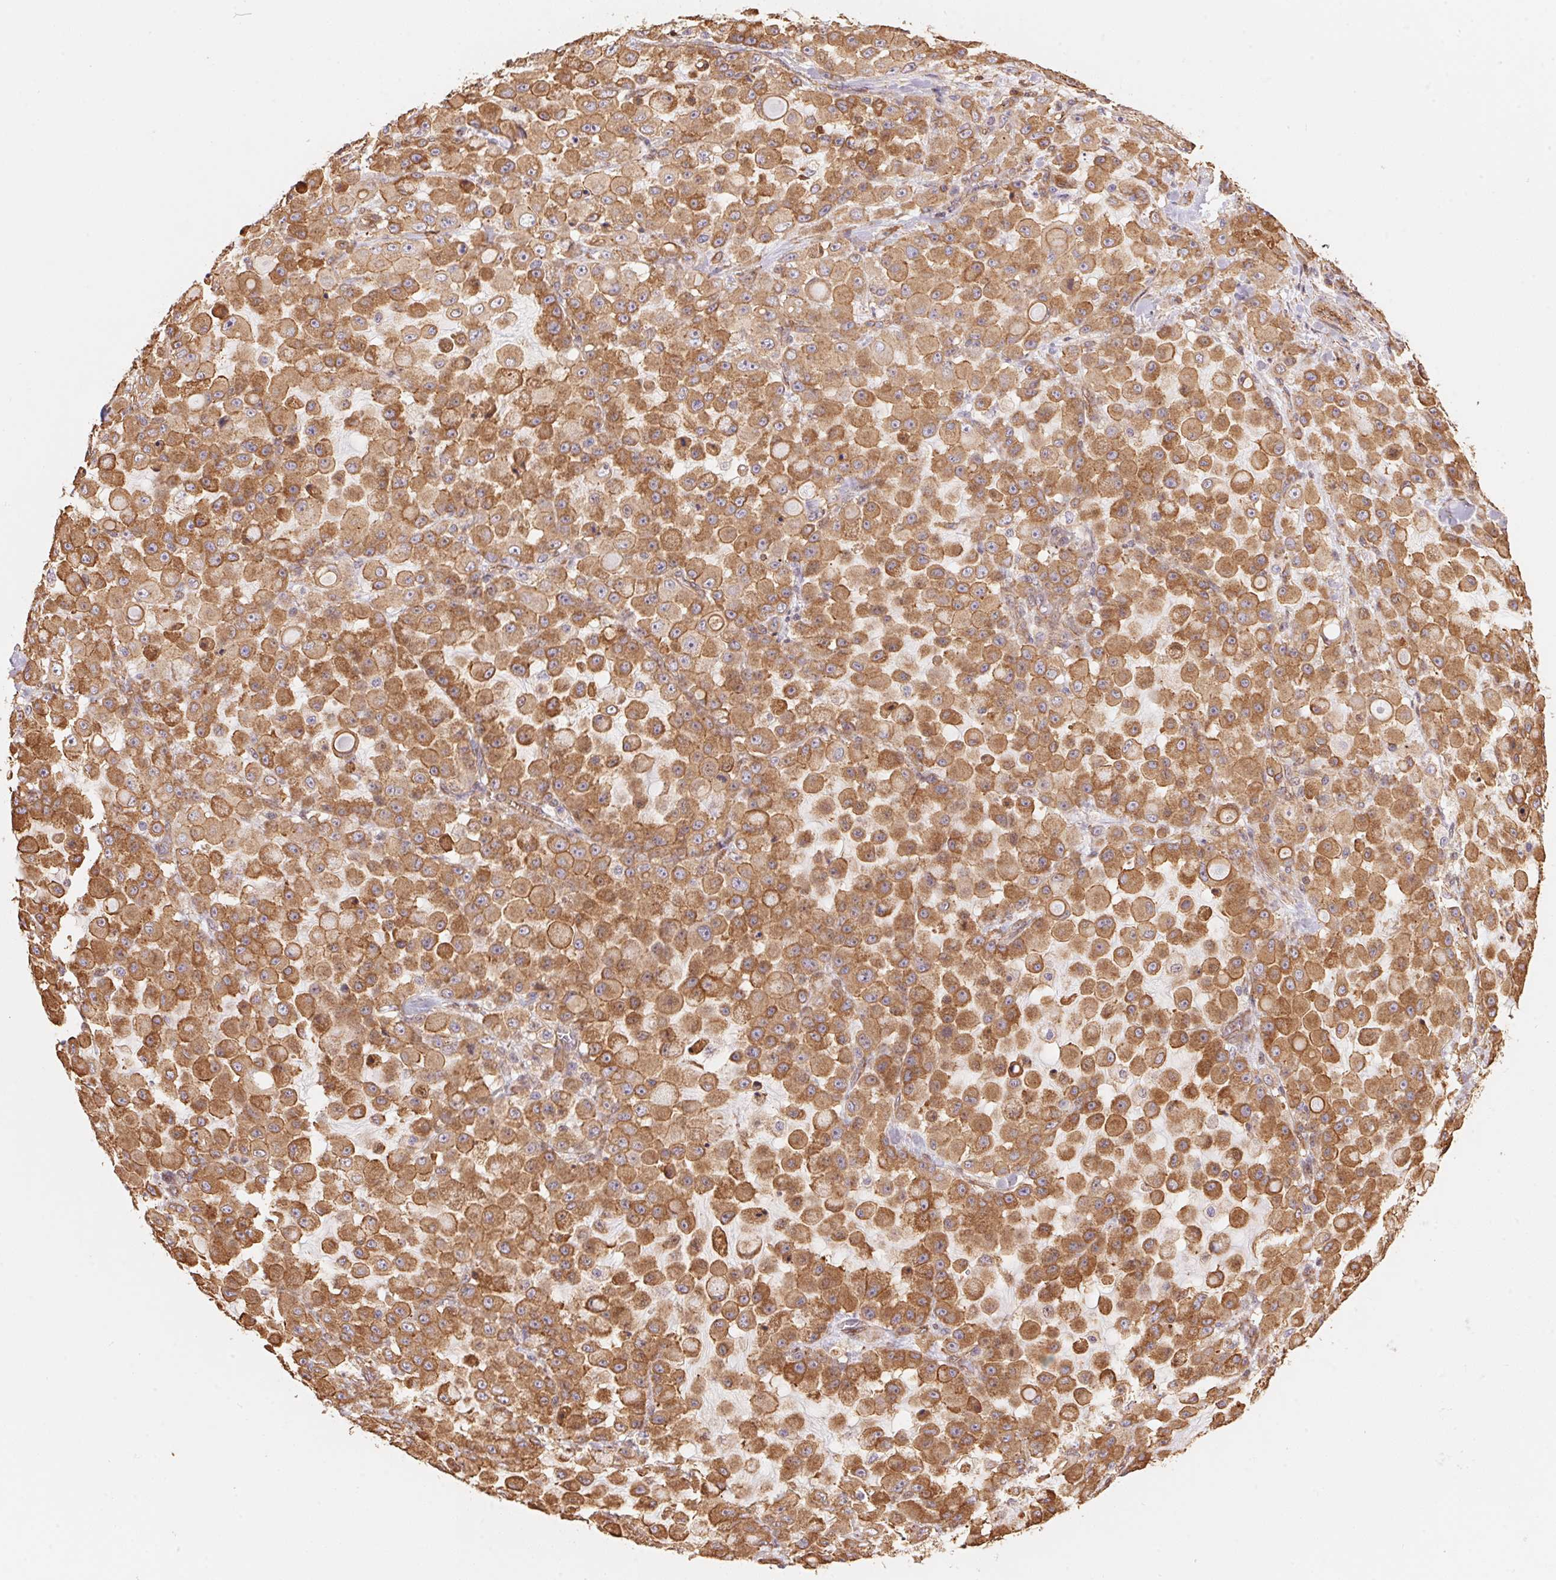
{"staining": {"intensity": "moderate", "quantity": ">75%", "location": "cytoplasmic/membranous"}, "tissue": "stomach cancer", "cell_type": "Tumor cells", "image_type": "cancer", "snomed": [{"axis": "morphology", "description": "Adenocarcinoma, NOS"}, {"axis": "topography", "description": "Stomach"}], "caption": "Stomach adenocarcinoma stained with a protein marker exhibits moderate staining in tumor cells.", "gene": "FRAS1", "patient": {"sex": "female", "age": 76}}